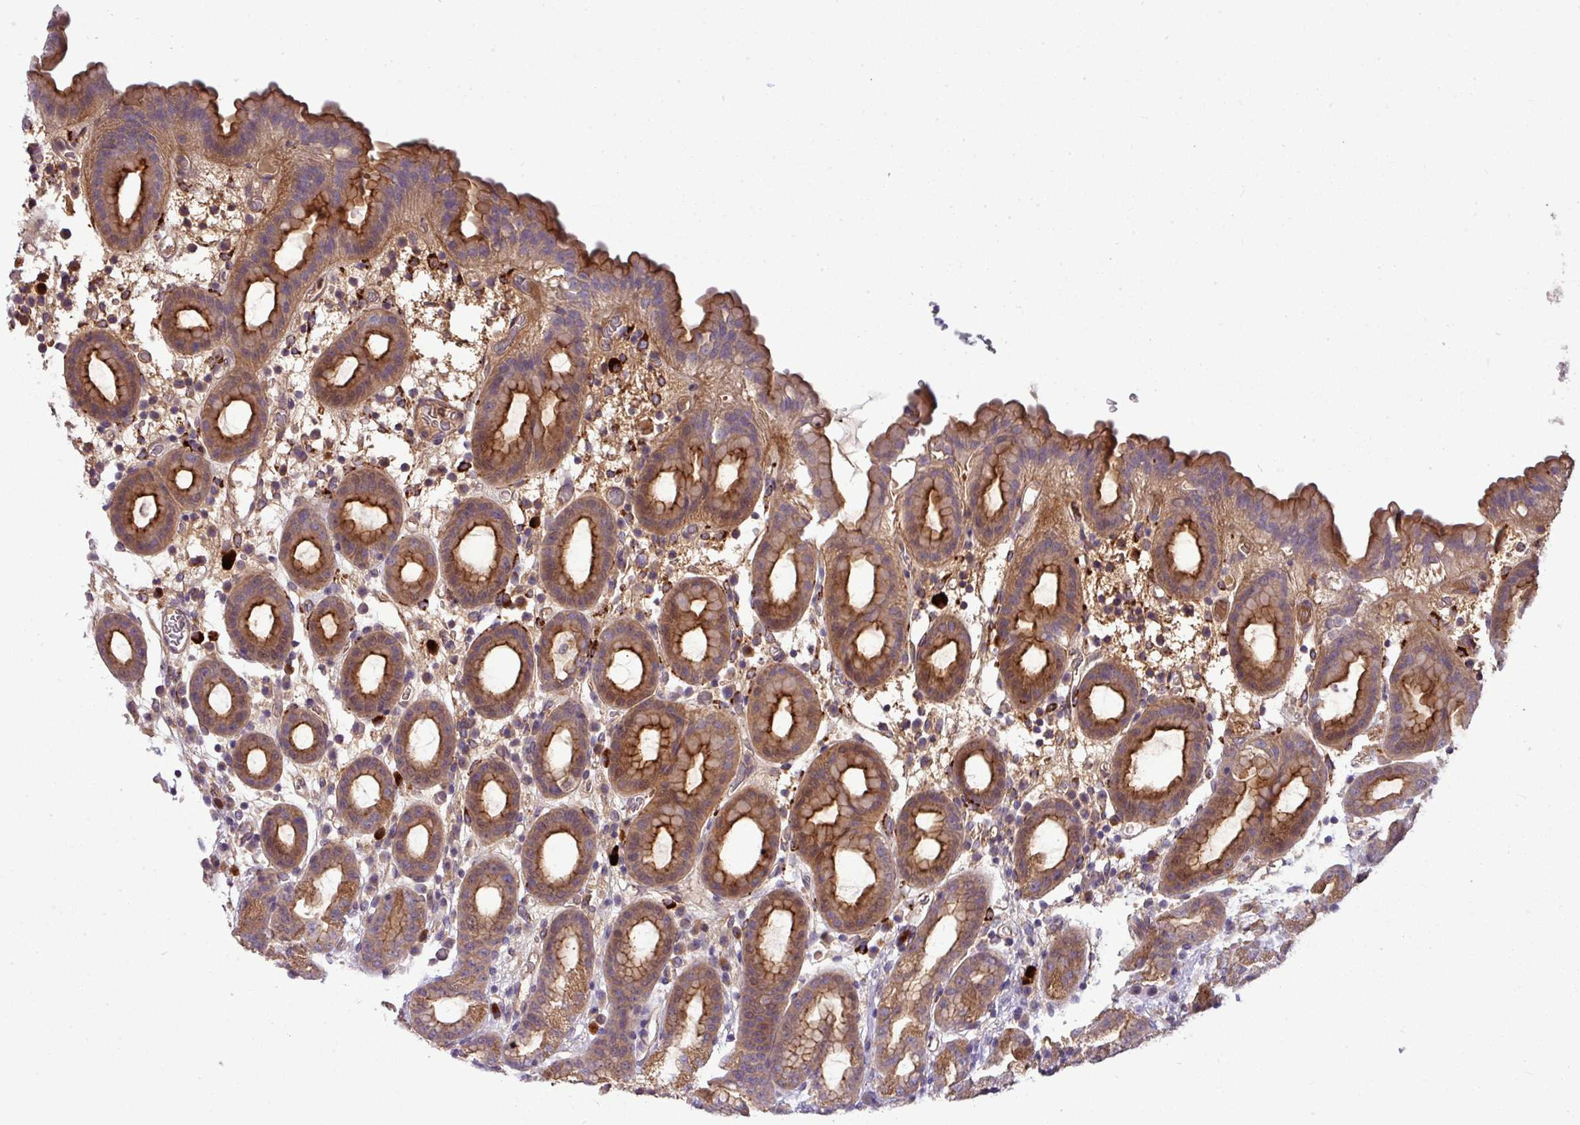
{"staining": {"intensity": "strong", "quantity": "25%-75%", "location": "cytoplasmic/membranous"}, "tissue": "stomach", "cell_type": "Glandular cells", "image_type": "normal", "snomed": [{"axis": "morphology", "description": "Normal tissue, NOS"}, {"axis": "topography", "description": "Stomach, upper"}, {"axis": "topography", "description": "Stomach, lower"}, {"axis": "topography", "description": "Small intestine"}], "caption": "Immunohistochemistry photomicrograph of unremarkable human stomach stained for a protein (brown), which reveals high levels of strong cytoplasmic/membranous positivity in about 25%-75% of glandular cells.", "gene": "PAPLN", "patient": {"sex": "male", "age": 68}}